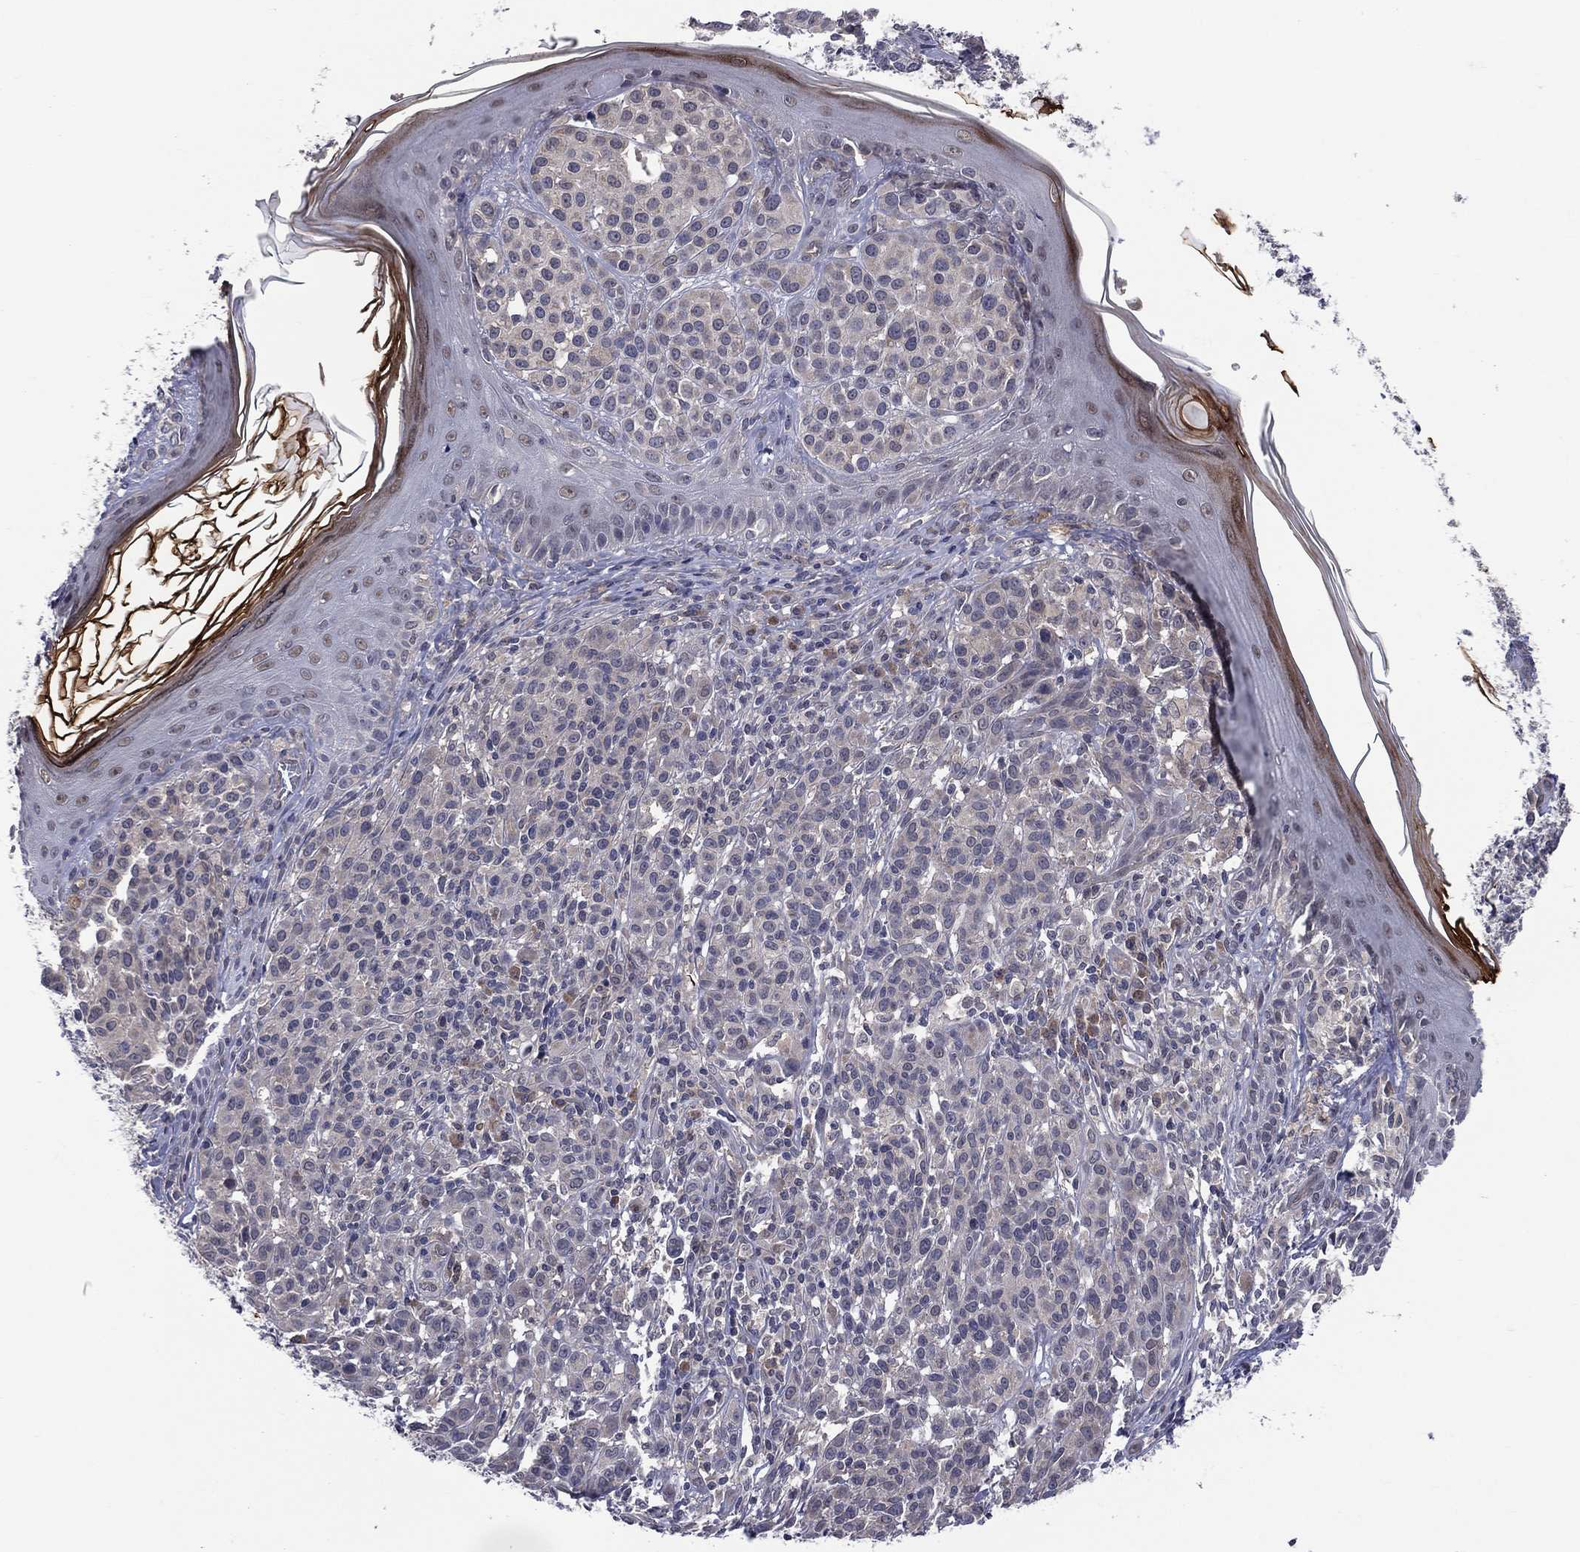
{"staining": {"intensity": "negative", "quantity": "none", "location": "none"}, "tissue": "melanoma", "cell_type": "Tumor cells", "image_type": "cancer", "snomed": [{"axis": "morphology", "description": "Malignant melanoma, NOS"}, {"axis": "topography", "description": "Skin"}], "caption": "Immunohistochemistry of melanoma exhibits no staining in tumor cells.", "gene": "DLG4", "patient": {"sex": "male", "age": 79}}